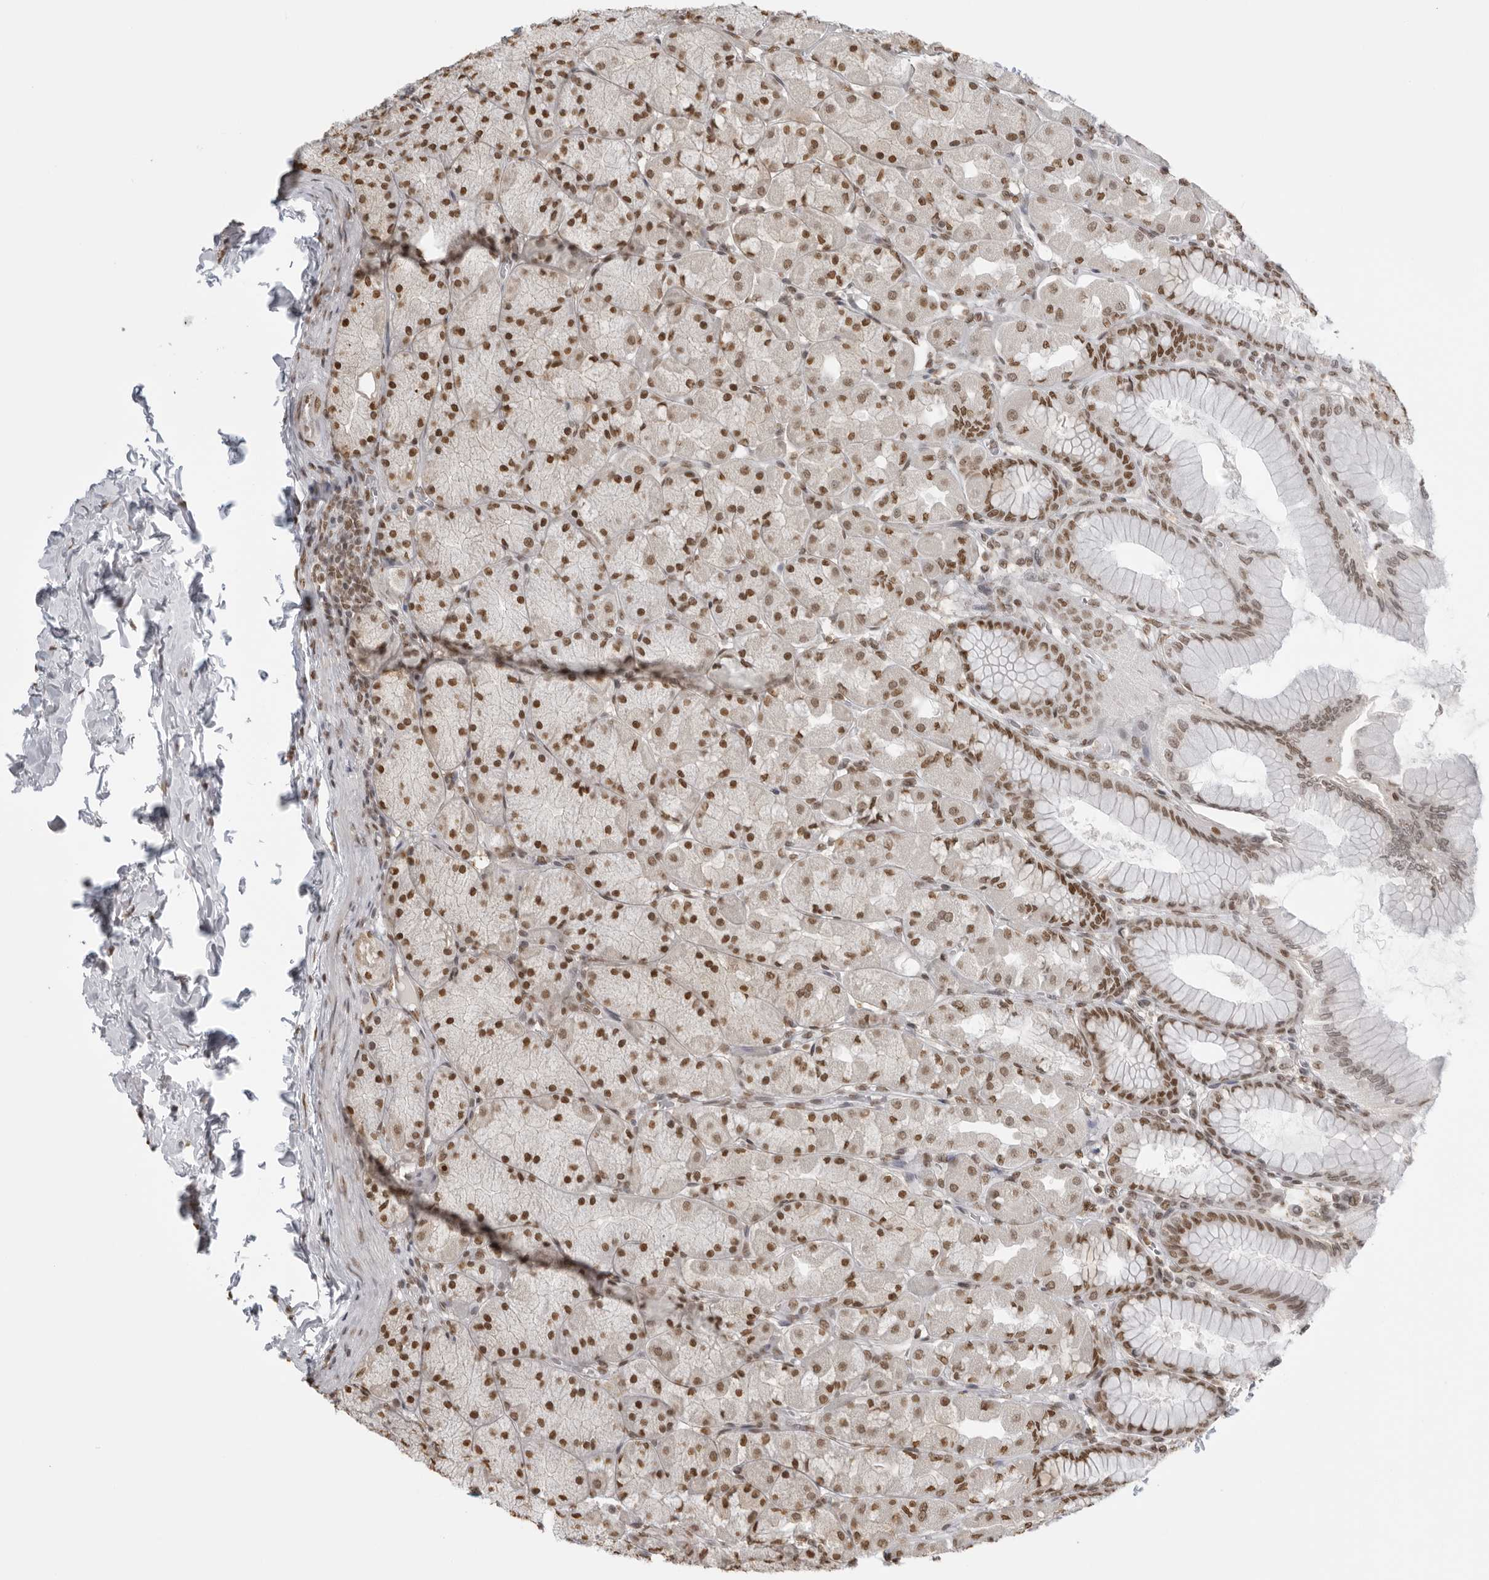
{"staining": {"intensity": "strong", "quantity": ">75%", "location": "nuclear"}, "tissue": "stomach", "cell_type": "Glandular cells", "image_type": "normal", "snomed": [{"axis": "morphology", "description": "Normal tissue, NOS"}, {"axis": "topography", "description": "Stomach, upper"}], "caption": "Normal stomach exhibits strong nuclear expression in approximately >75% of glandular cells, visualized by immunohistochemistry. (IHC, brightfield microscopy, high magnification).", "gene": "RPA2", "patient": {"sex": "female", "age": 56}}